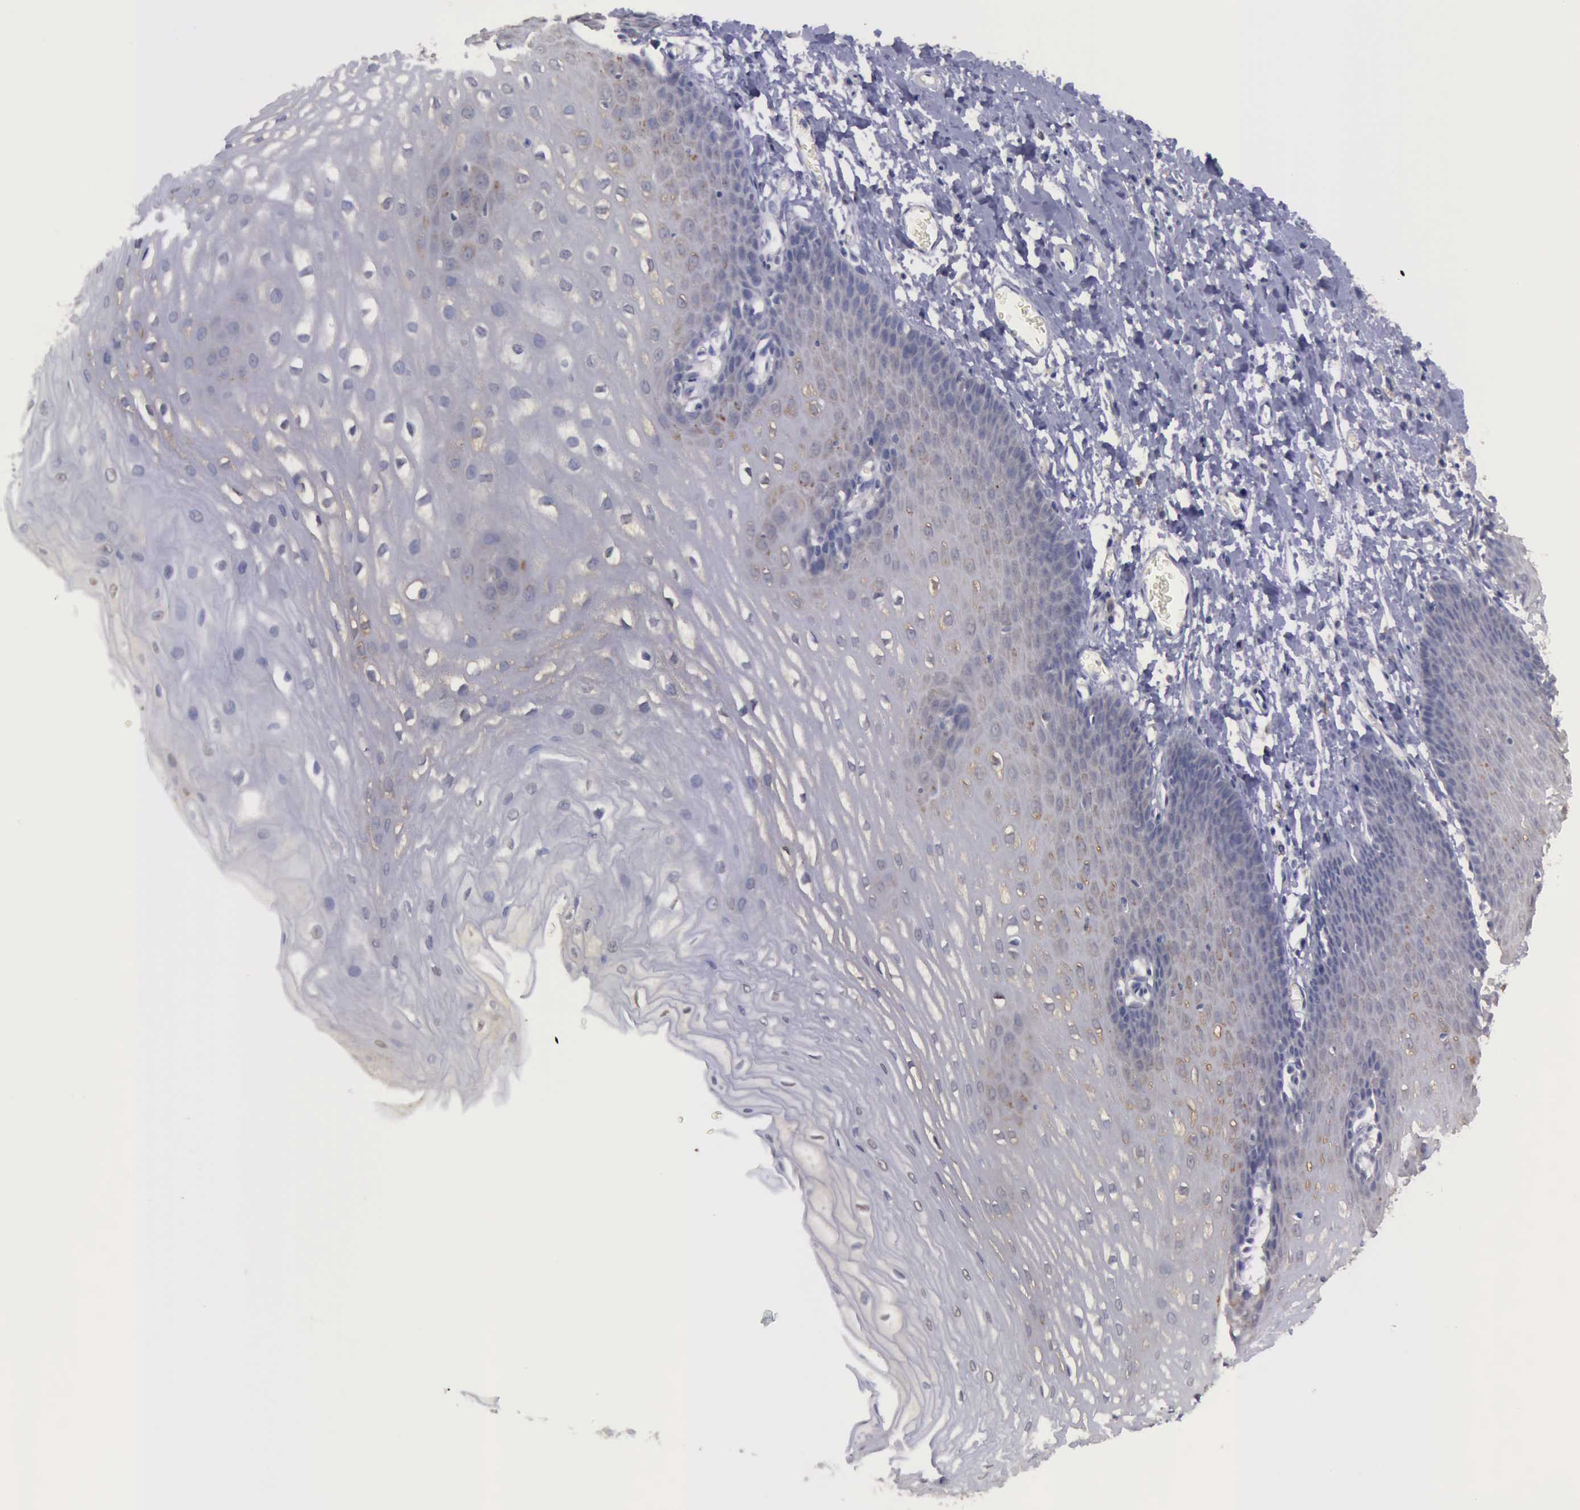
{"staining": {"intensity": "negative", "quantity": "none", "location": "none"}, "tissue": "esophagus", "cell_type": "Squamous epithelial cells", "image_type": "normal", "snomed": [{"axis": "morphology", "description": "Normal tissue, NOS"}, {"axis": "topography", "description": "Esophagus"}], "caption": "IHC of benign human esophagus reveals no staining in squamous epithelial cells. (DAB (3,3'-diaminobenzidine) IHC, high magnification).", "gene": "PHKA1", "patient": {"sex": "male", "age": 70}}